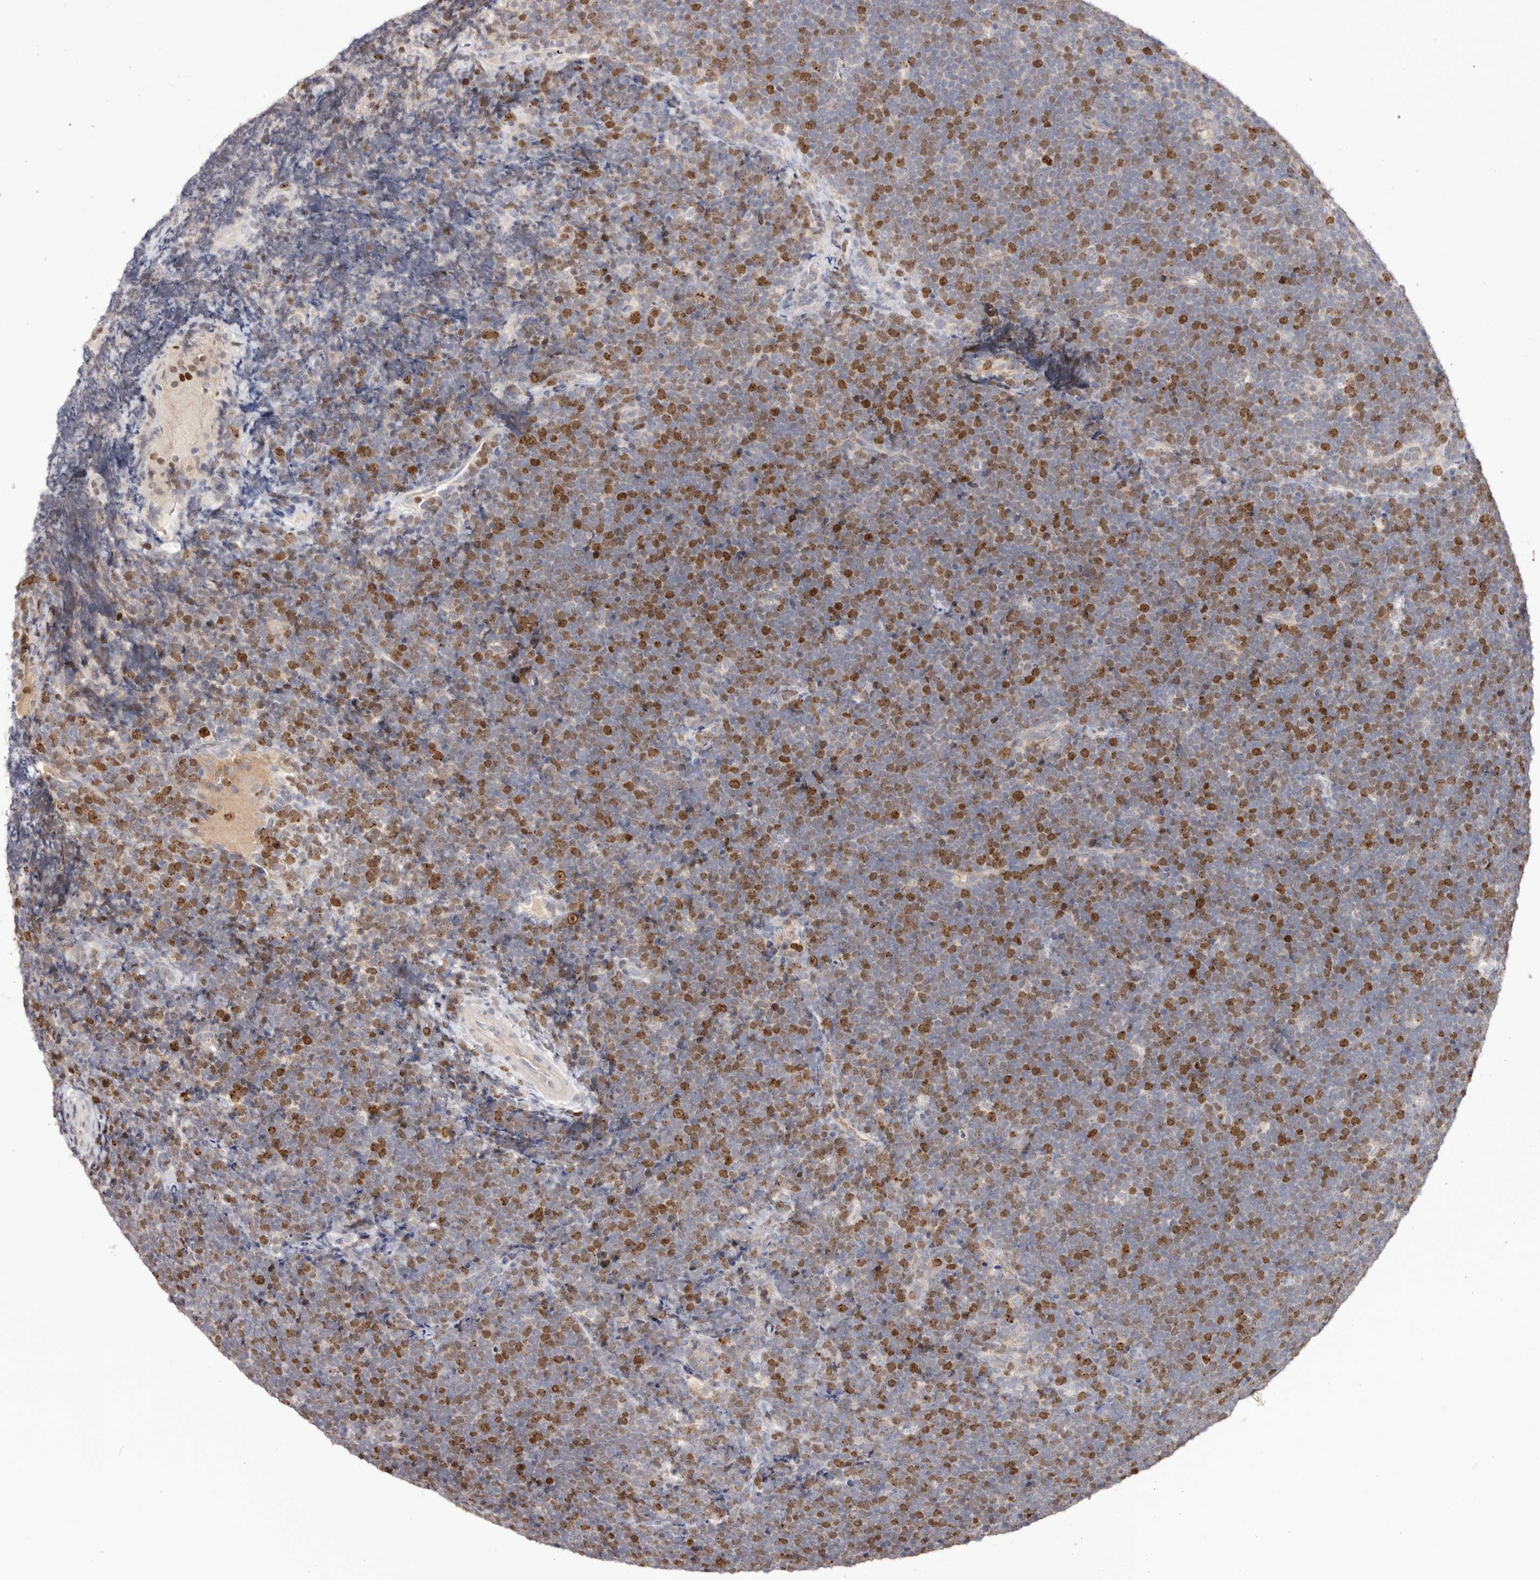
{"staining": {"intensity": "strong", "quantity": "25%-75%", "location": "nuclear"}, "tissue": "lymphoma", "cell_type": "Tumor cells", "image_type": "cancer", "snomed": [{"axis": "morphology", "description": "Malignant lymphoma, non-Hodgkin's type, High grade"}, {"axis": "topography", "description": "Lymph node"}], "caption": "This is an image of immunohistochemistry (IHC) staining of lymphoma, which shows strong positivity in the nuclear of tumor cells.", "gene": "CCDC190", "patient": {"sex": "male", "age": 13}}